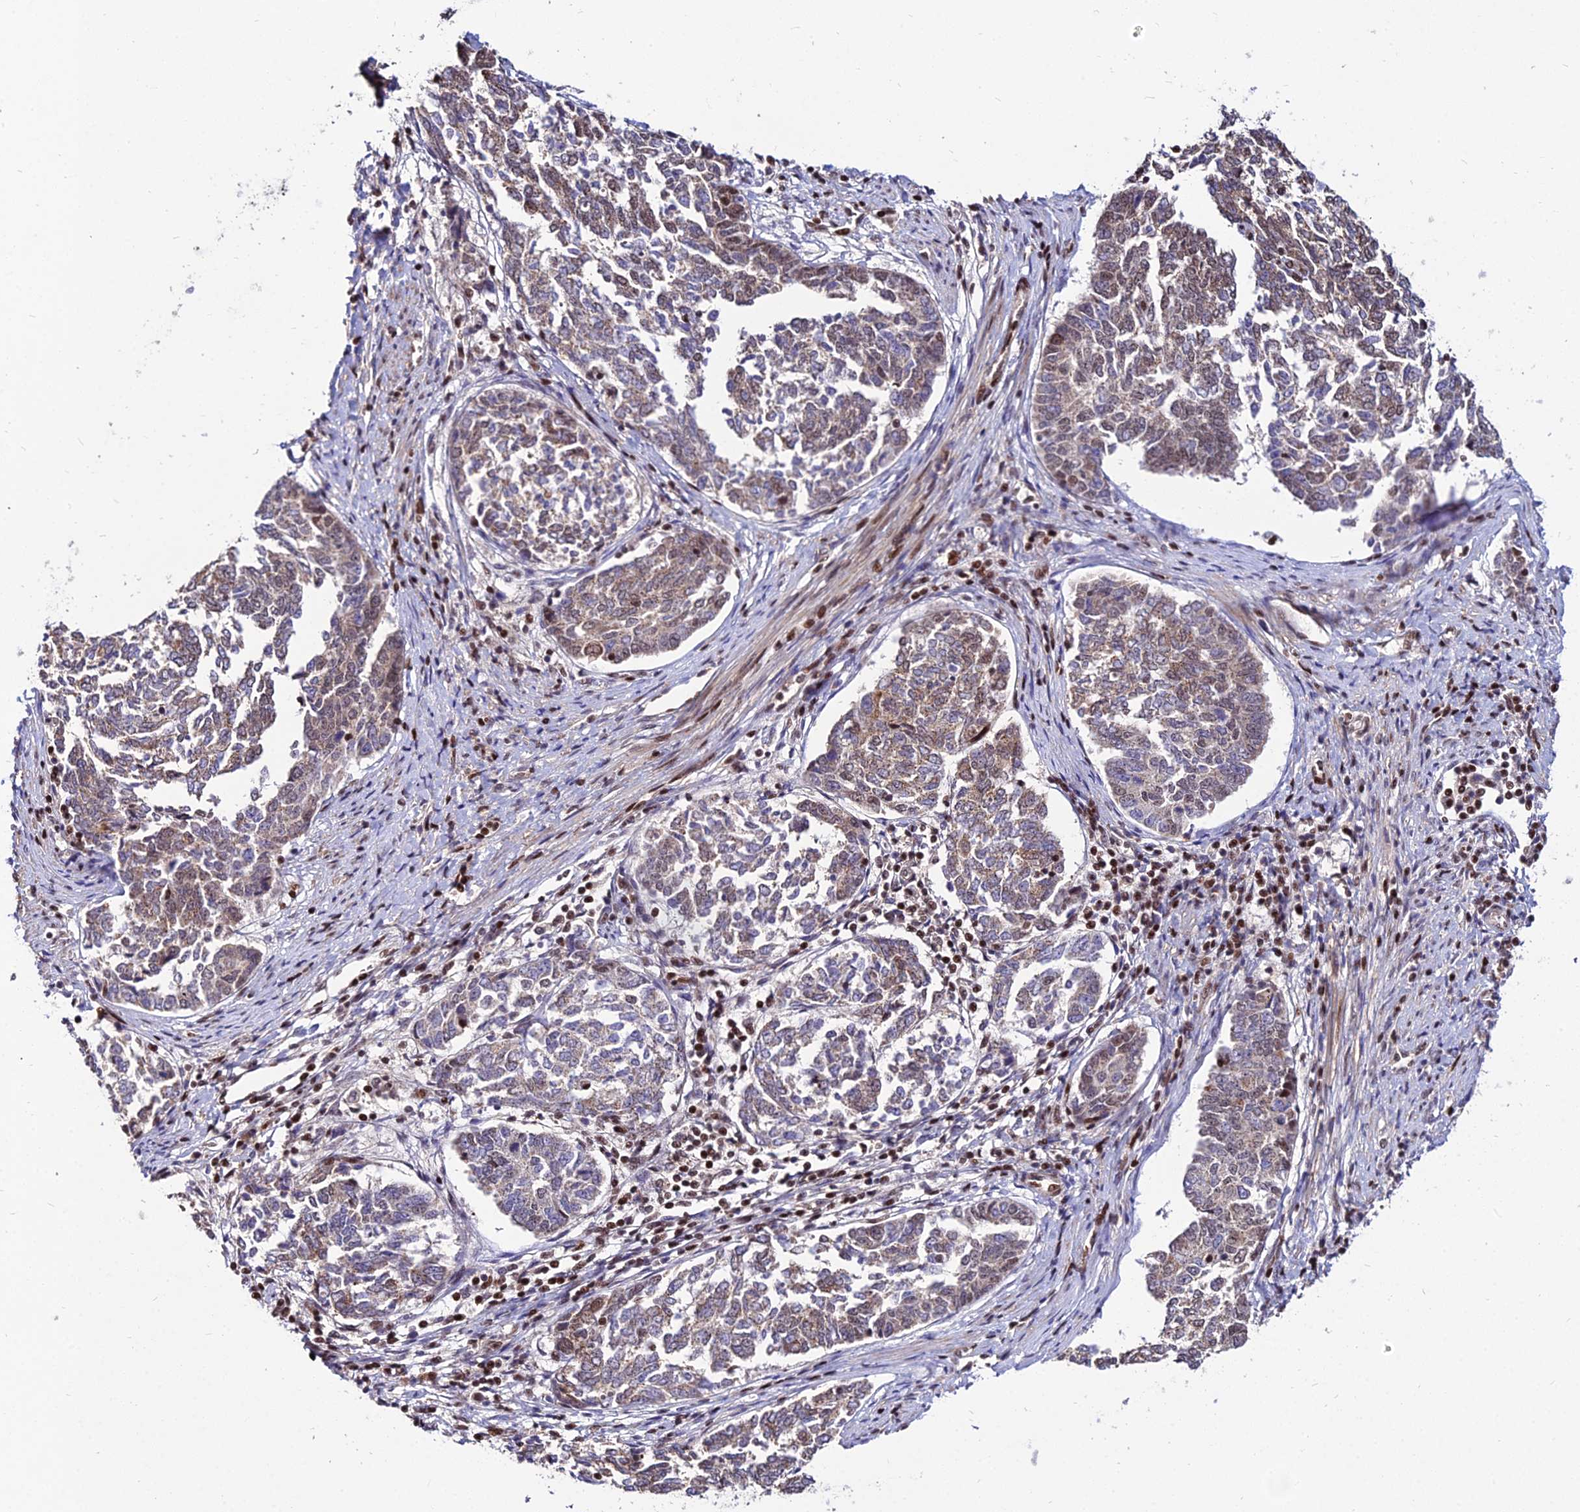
{"staining": {"intensity": "moderate", "quantity": "25%-75%", "location": "cytoplasmic/membranous,nuclear"}, "tissue": "endometrial cancer", "cell_type": "Tumor cells", "image_type": "cancer", "snomed": [{"axis": "morphology", "description": "Adenocarcinoma, NOS"}, {"axis": "topography", "description": "Endometrium"}], "caption": "The image shows a brown stain indicating the presence of a protein in the cytoplasmic/membranous and nuclear of tumor cells in endometrial cancer.", "gene": "CIB3", "patient": {"sex": "female", "age": 80}}